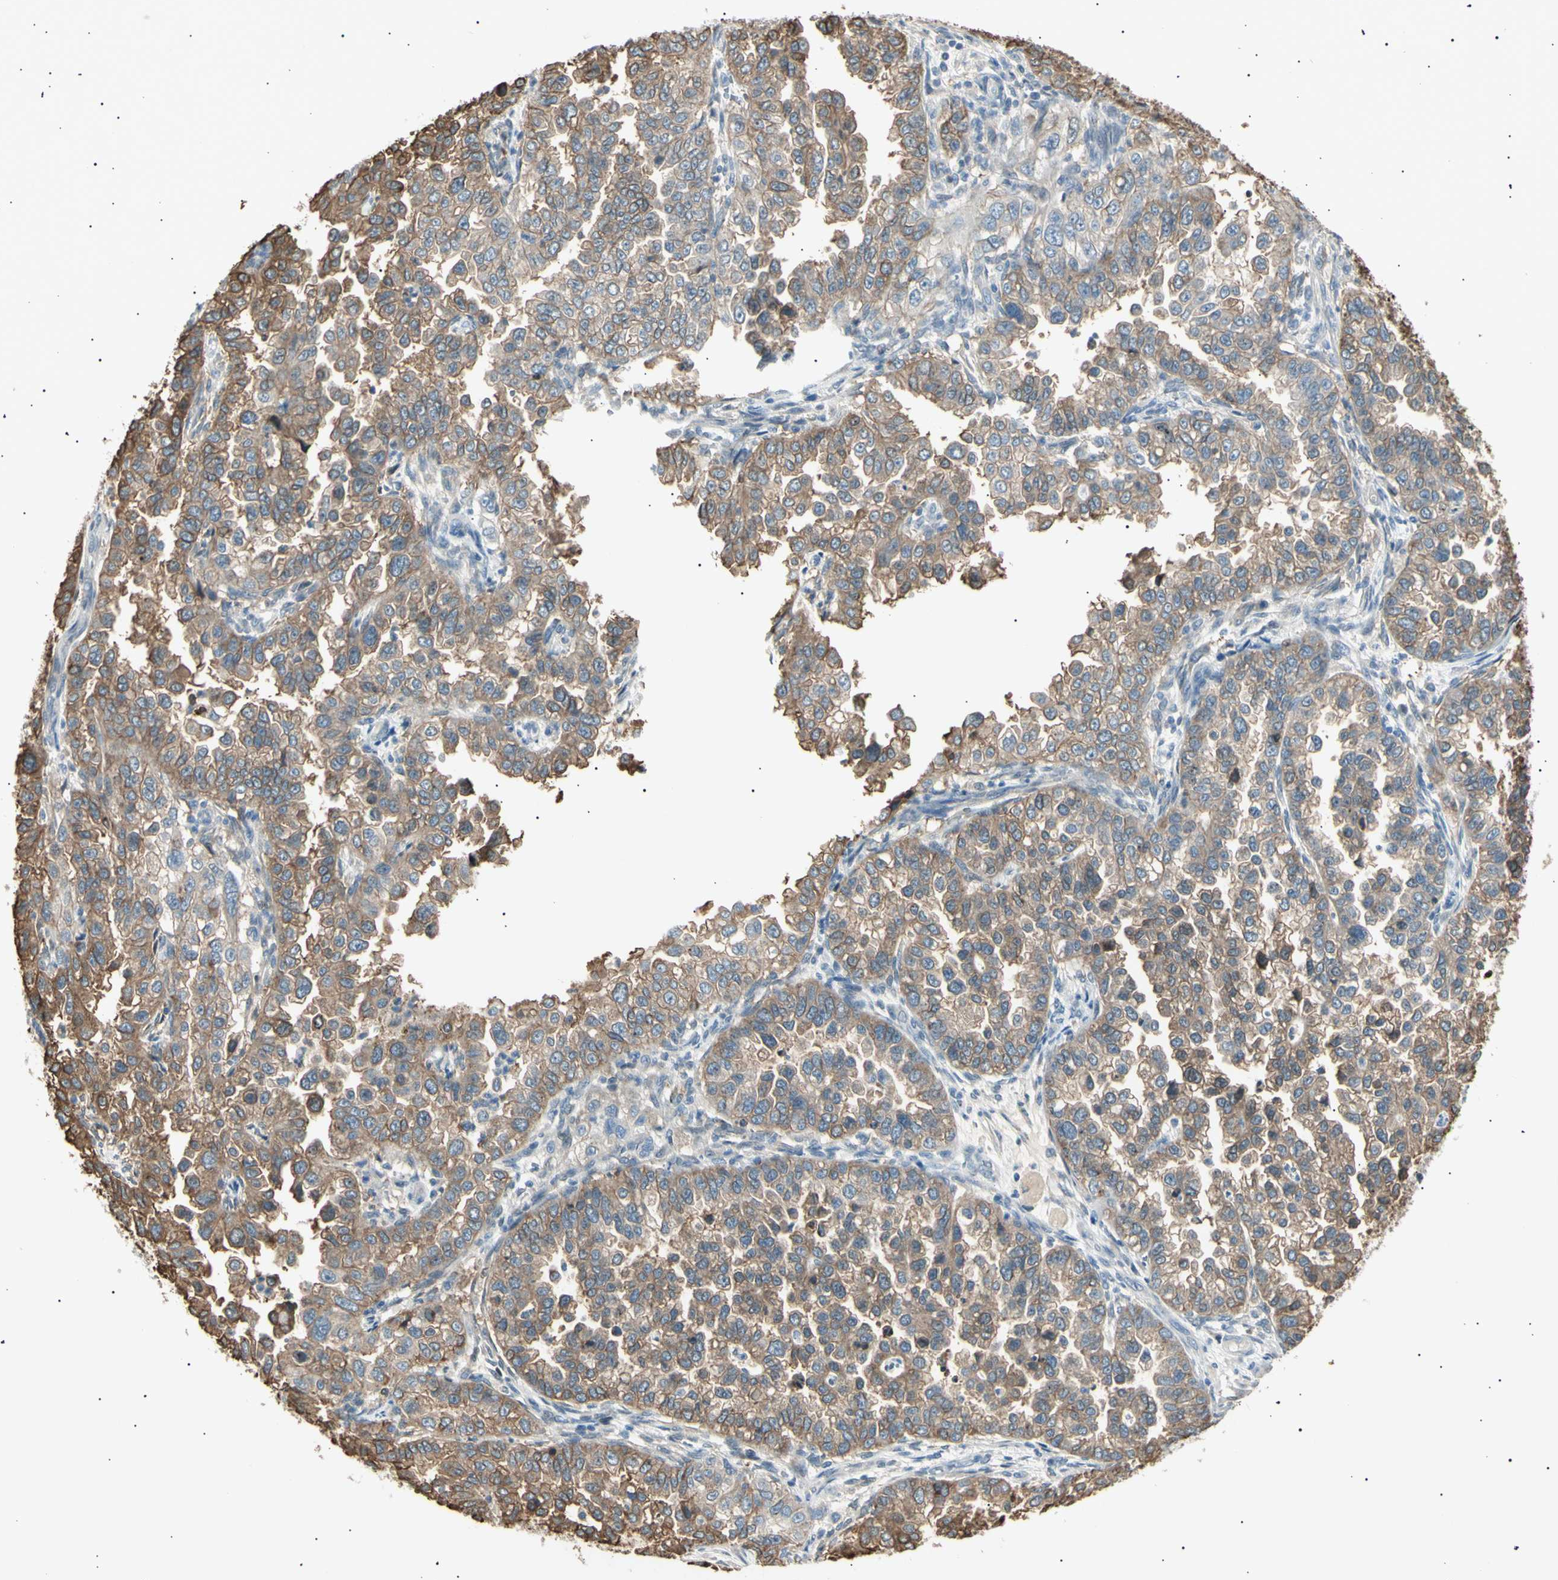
{"staining": {"intensity": "moderate", "quantity": ">75%", "location": "cytoplasmic/membranous"}, "tissue": "endometrial cancer", "cell_type": "Tumor cells", "image_type": "cancer", "snomed": [{"axis": "morphology", "description": "Adenocarcinoma, NOS"}, {"axis": "topography", "description": "Endometrium"}], "caption": "Moderate cytoplasmic/membranous staining is present in about >75% of tumor cells in endometrial cancer.", "gene": "LHPP", "patient": {"sex": "female", "age": 85}}